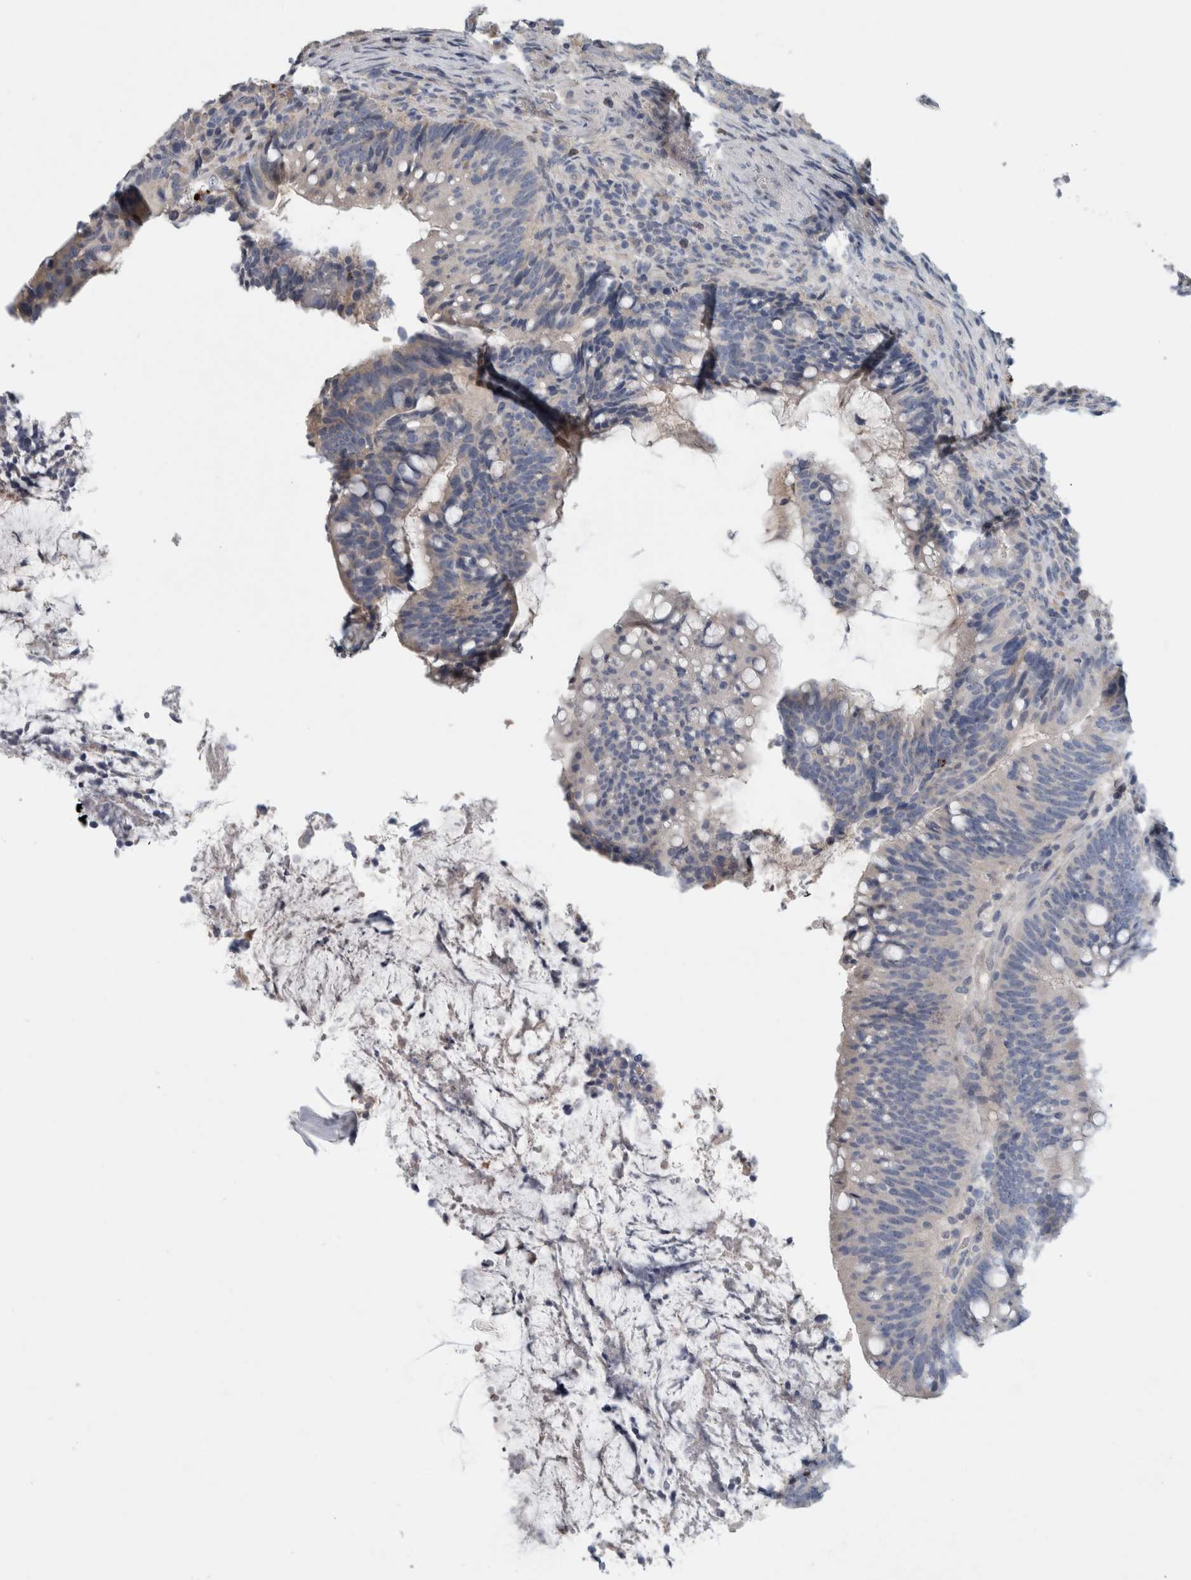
{"staining": {"intensity": "negative", "quantity": "none", "location": "none"}, "tissue": "colorectal cancer", "cell_type": "Tumor cells", "image_type": "cancer", "snomed": [{"axis": "morphology", "description": "Adenocarcinoma, NOS"}, {"axis": "topography", "description": "Colon"}], "caption": "Colorectal adenocarcinoma was stained to show a protein in brown. There is no significant staining in tumor cells. (Immunohistochemistry (ihc), brightfield microscopy, high magnification).", "gene": "TARBP1", "patient": {"sex": "female", "age": 66}}